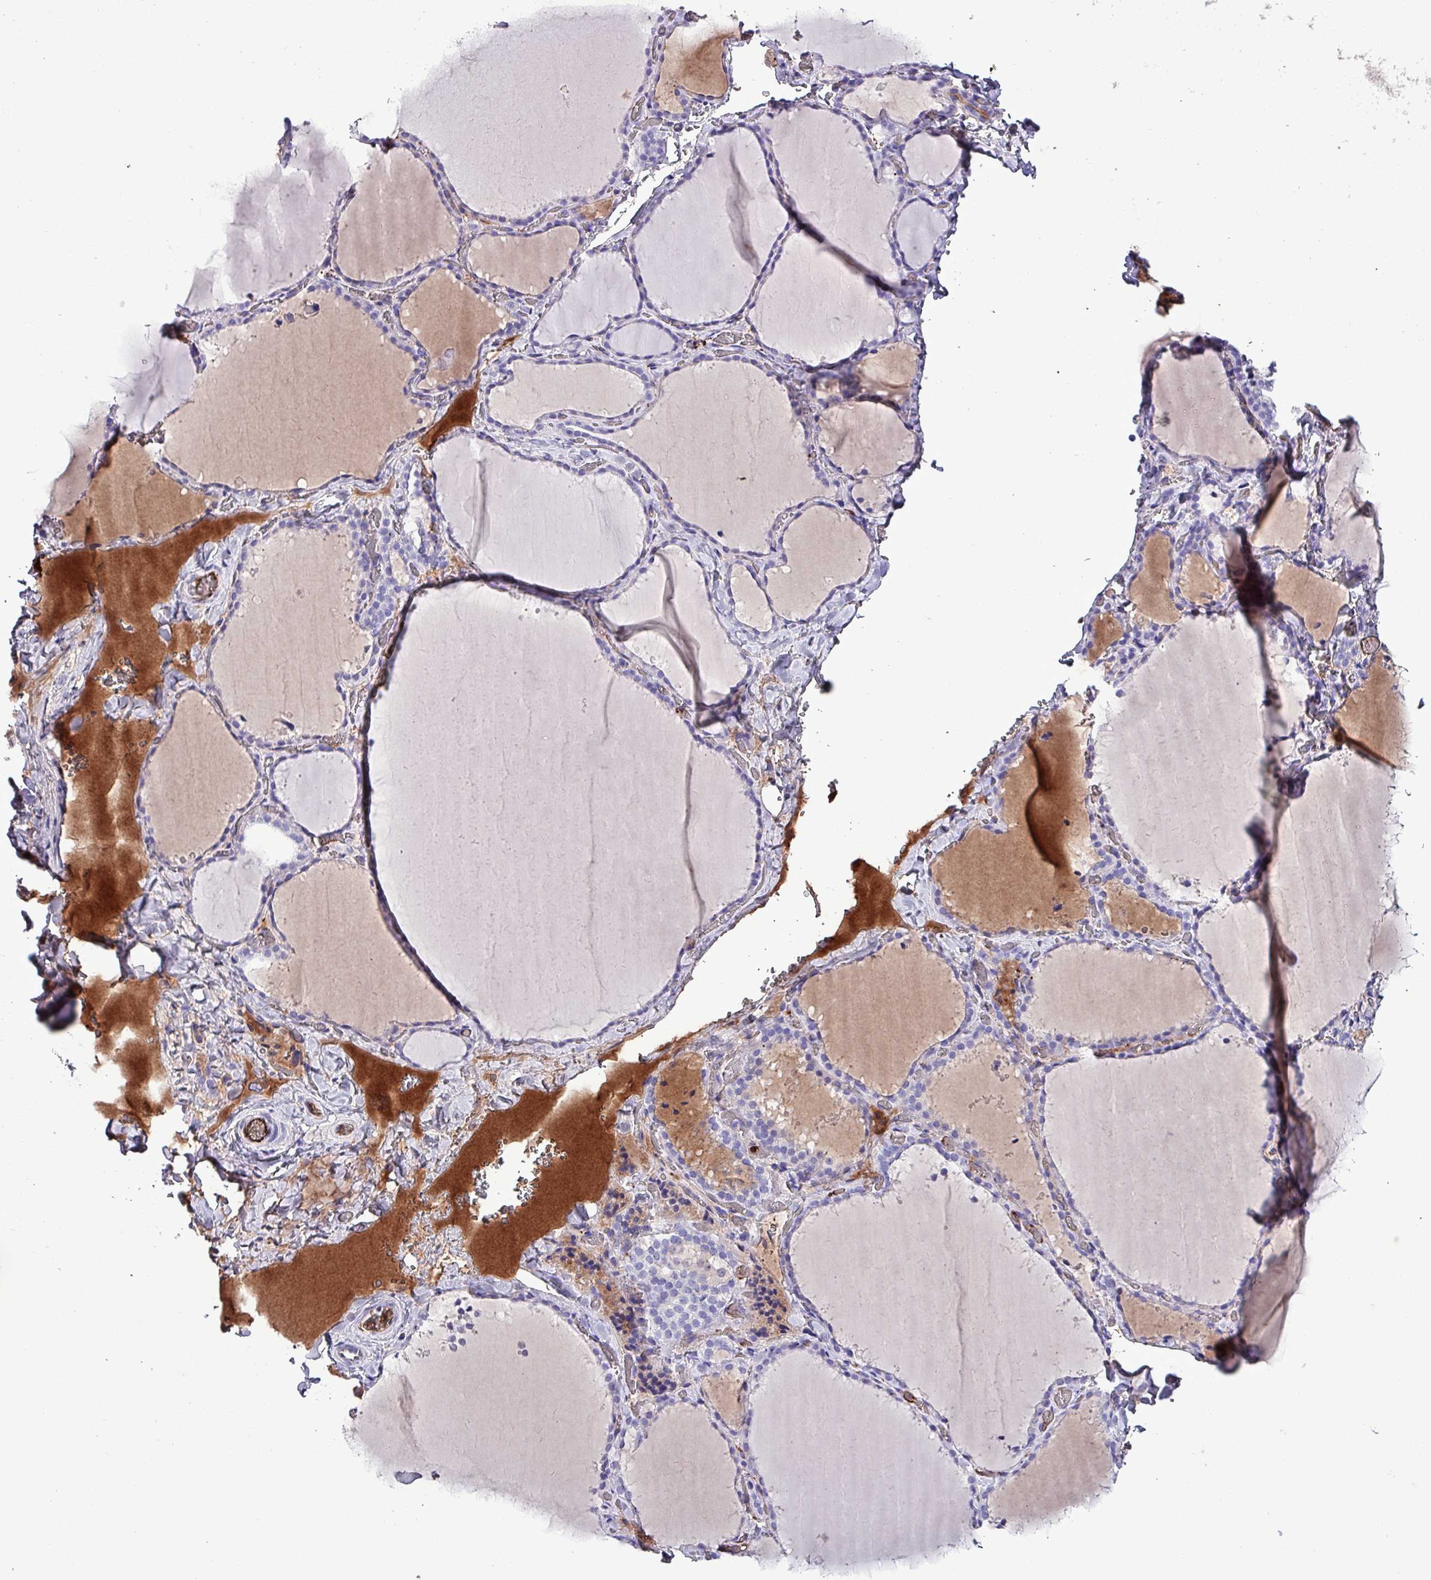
{"staining": {"intensity": "negative", "quantity": "none", "location": "none"}, "tissue": "thyroid gland", "cell_type": "Glandular cells", "image_type": "normal", "snomed": [{"axis": "morphology", "description": "Normal tissue, NOS"}, {"axis": "topography", "description": "Thyroid gland"}], "caption": "The immunohistochemistry (IHC) image has no significant expression in glandular cells of thyroid gland.", "gene": "HPR", "patient": {"sex": "female", "age": 22}}